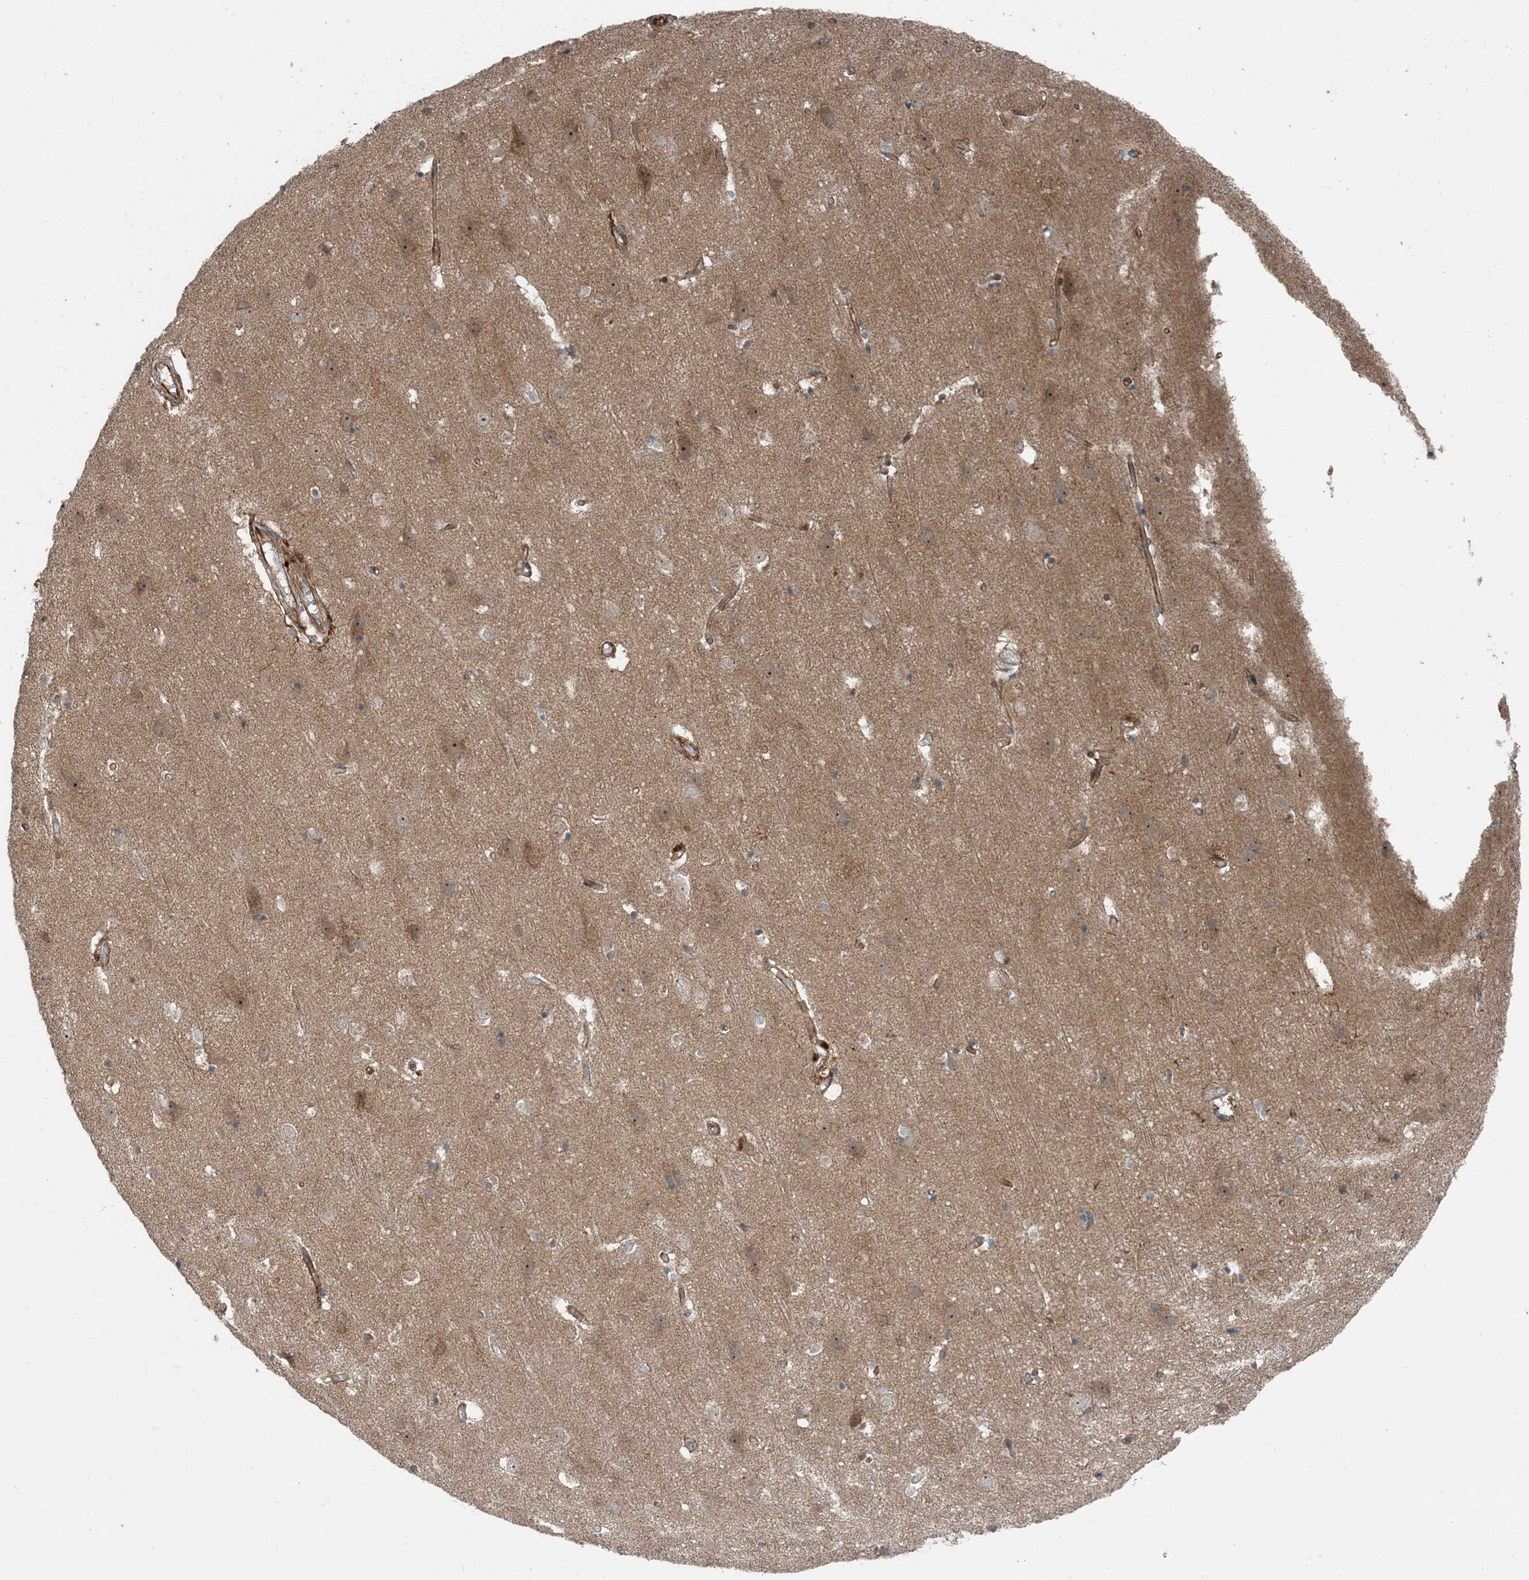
{"staining": {"intensity": "weak", "quantity": ">75%", "location": "cytoplasmic/membranous"}, "tissue": "cerebral cortex", "cell_type": "Endothelial cells", "image_type": "normal", "snomed": [{"axis": "morphology", "description": "Normal tissue, NOS"}, {"axis": "topography", "description": "Cerebral cortex"}], "caption": "This is an image of immunohistochemistry staining of unremarkable cerebral cortex, which shows weak staining in the cytoplasmic/membranous of endothelial cells.", "gene": "EDEM2", "patient": {"sex": "male", "age": 54}}